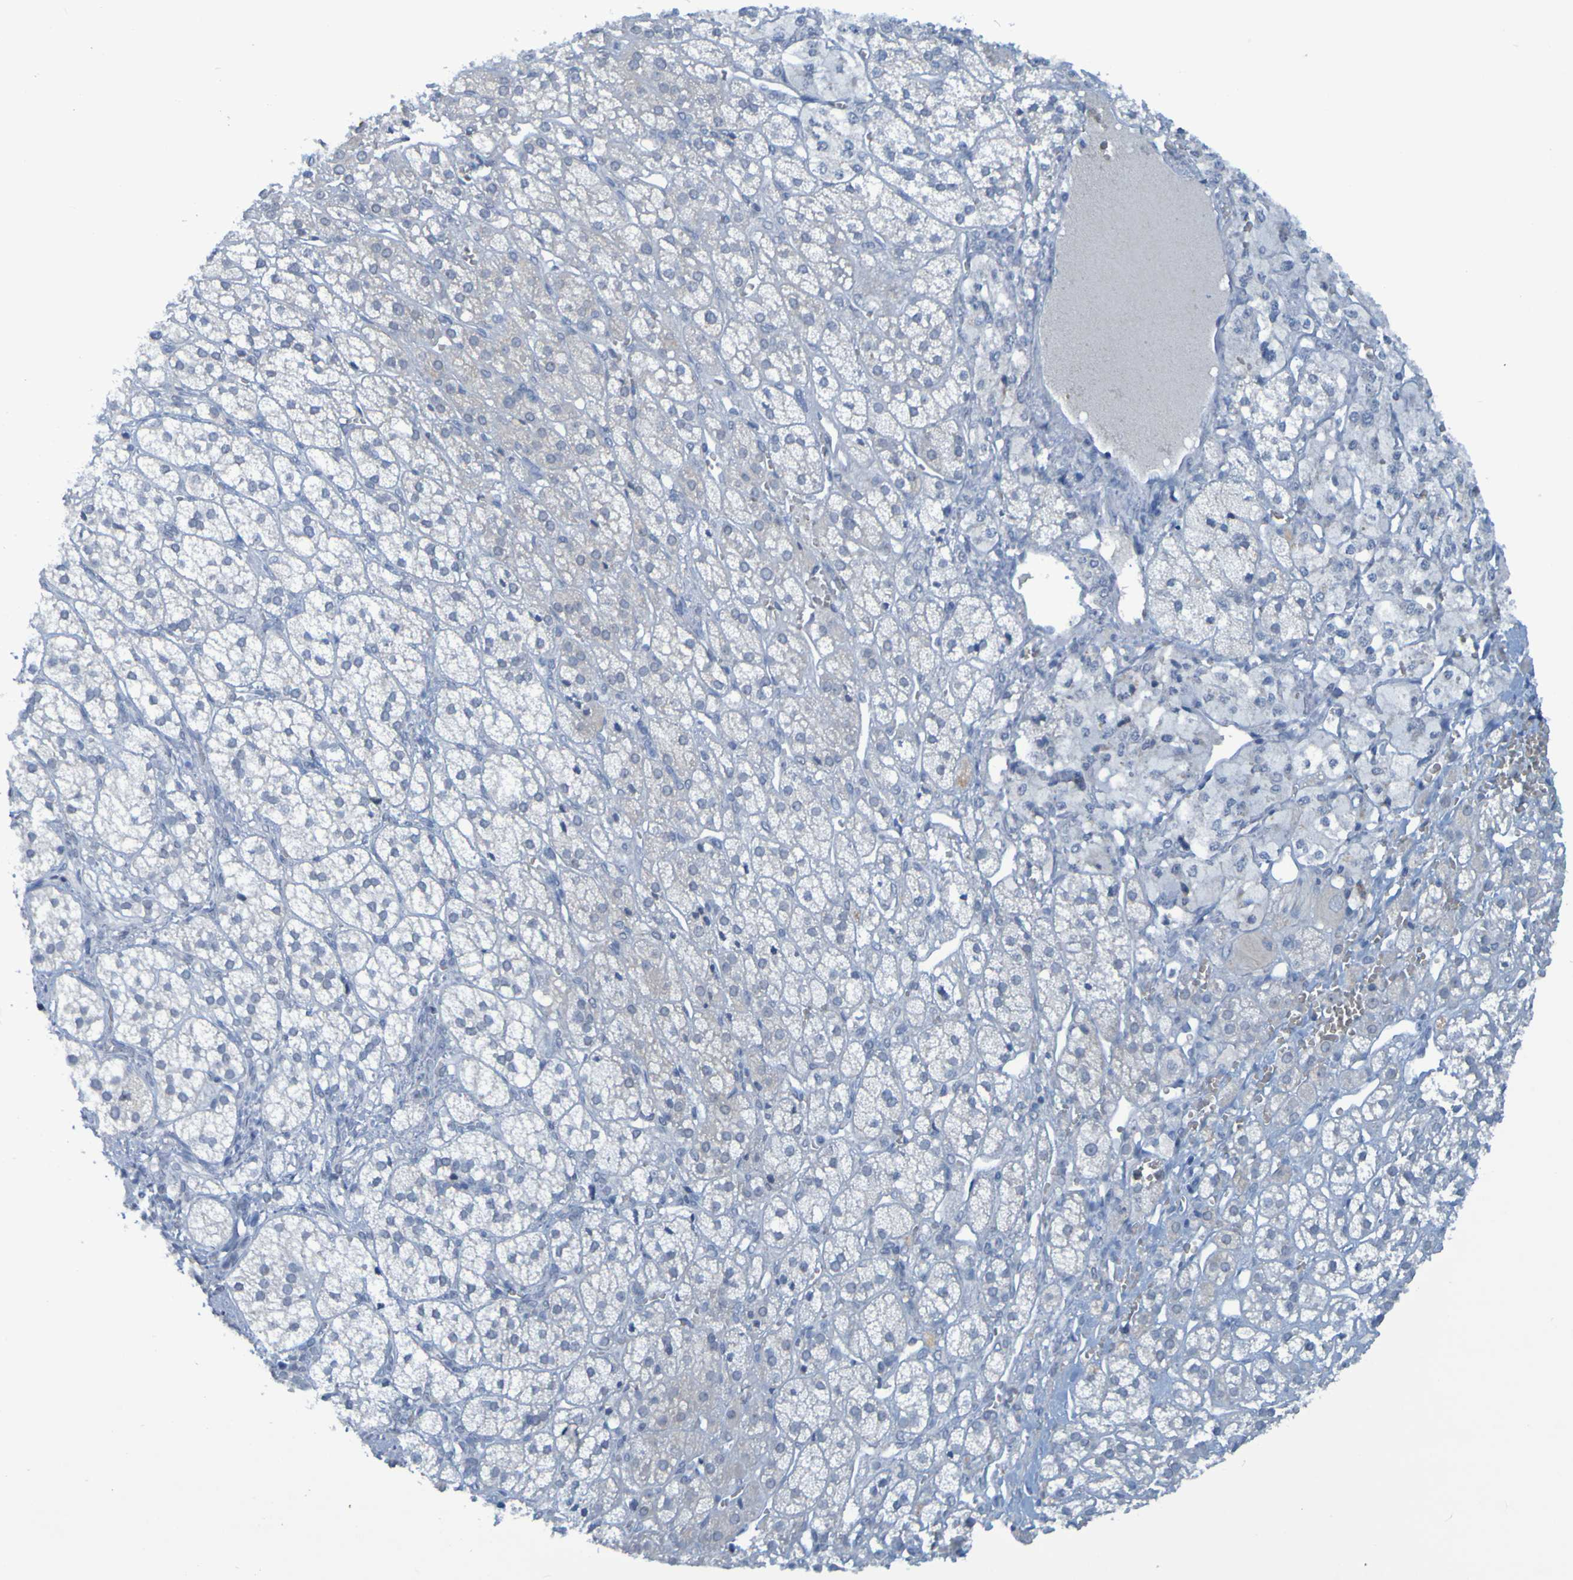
{"staining": {"intensity": "negative", "quantity": "none", "location": "none"}, "tissue": "adrenal gland", "cell_type": "Glandular cells", "image_type": "normal", "snomed": [{"axis": "morphology", "description": "Normal tissue, NOS"}, {"axis": "topography", "description": "Adrenal gland"}], "caption": "The immunohistochemistry (IHC) micrograph has no significant staining in glandular cells of adrenal gland. Brightfield microscopy of IHC stained with DAB (brown) and hematoxylin (blue), captured at high magnification.", "gene": "USP36", "patient": {"sex": "male", "age": 56}}